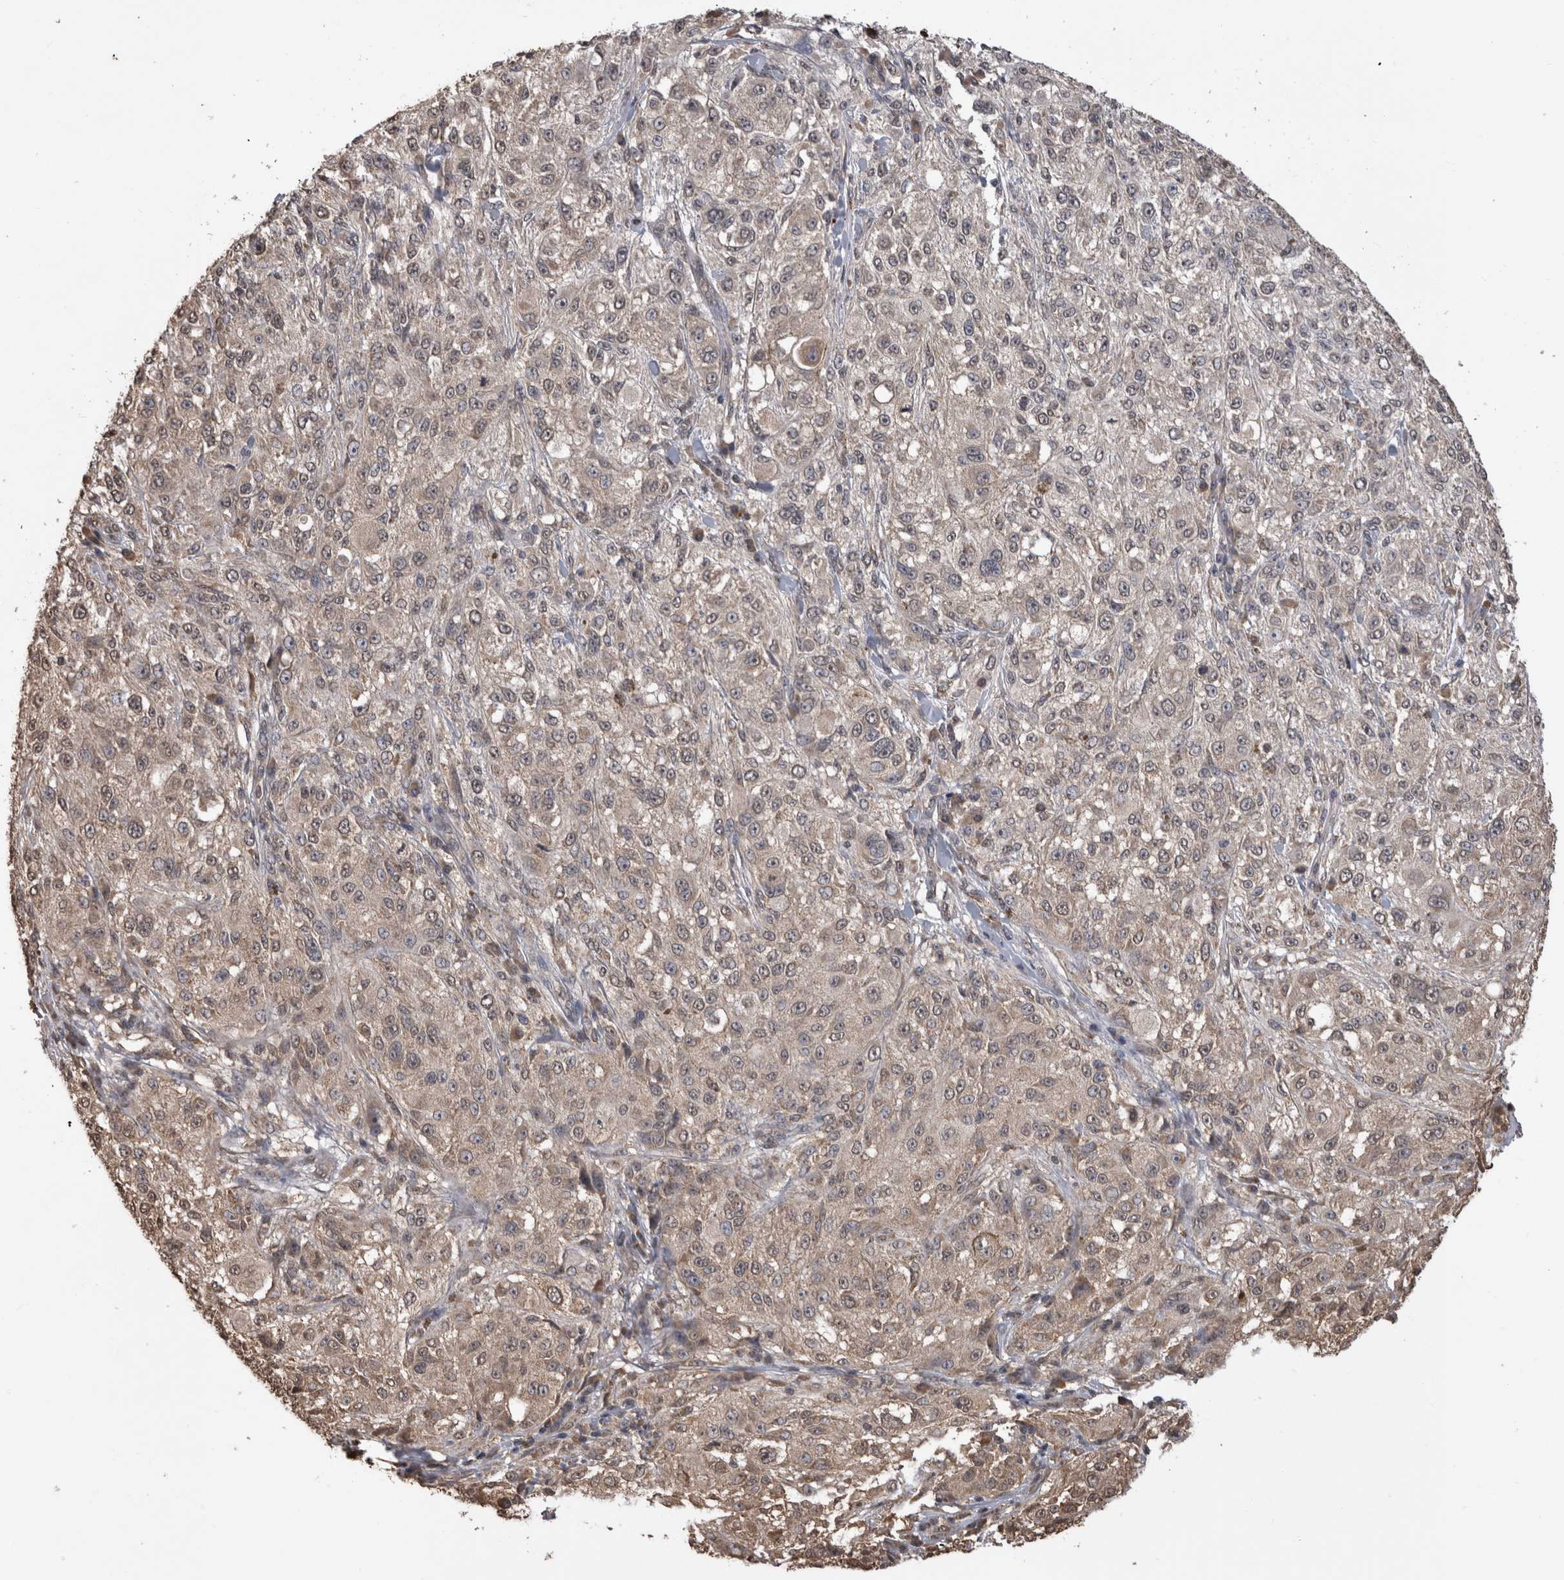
{"staining": {"intensity": "negative", "quantity": "none", "location": "none"}, "tissue": "melanoma", "cell_type": "Tumor cells", "image_type": "cancer", "snomed": [{"axis": "morphology", "description": "Necrosis, NOS"}, {"axis": "morphology", "description": "Malignant melanoma, NOS"}, {"axis": "topography", "description": "Skin"}], "caption": "A photomicrograph of human malignant melanoma is negative for staining in tumor cells.", "gene": "PAK4", "patient": {"sex": "female", "age": 87}}